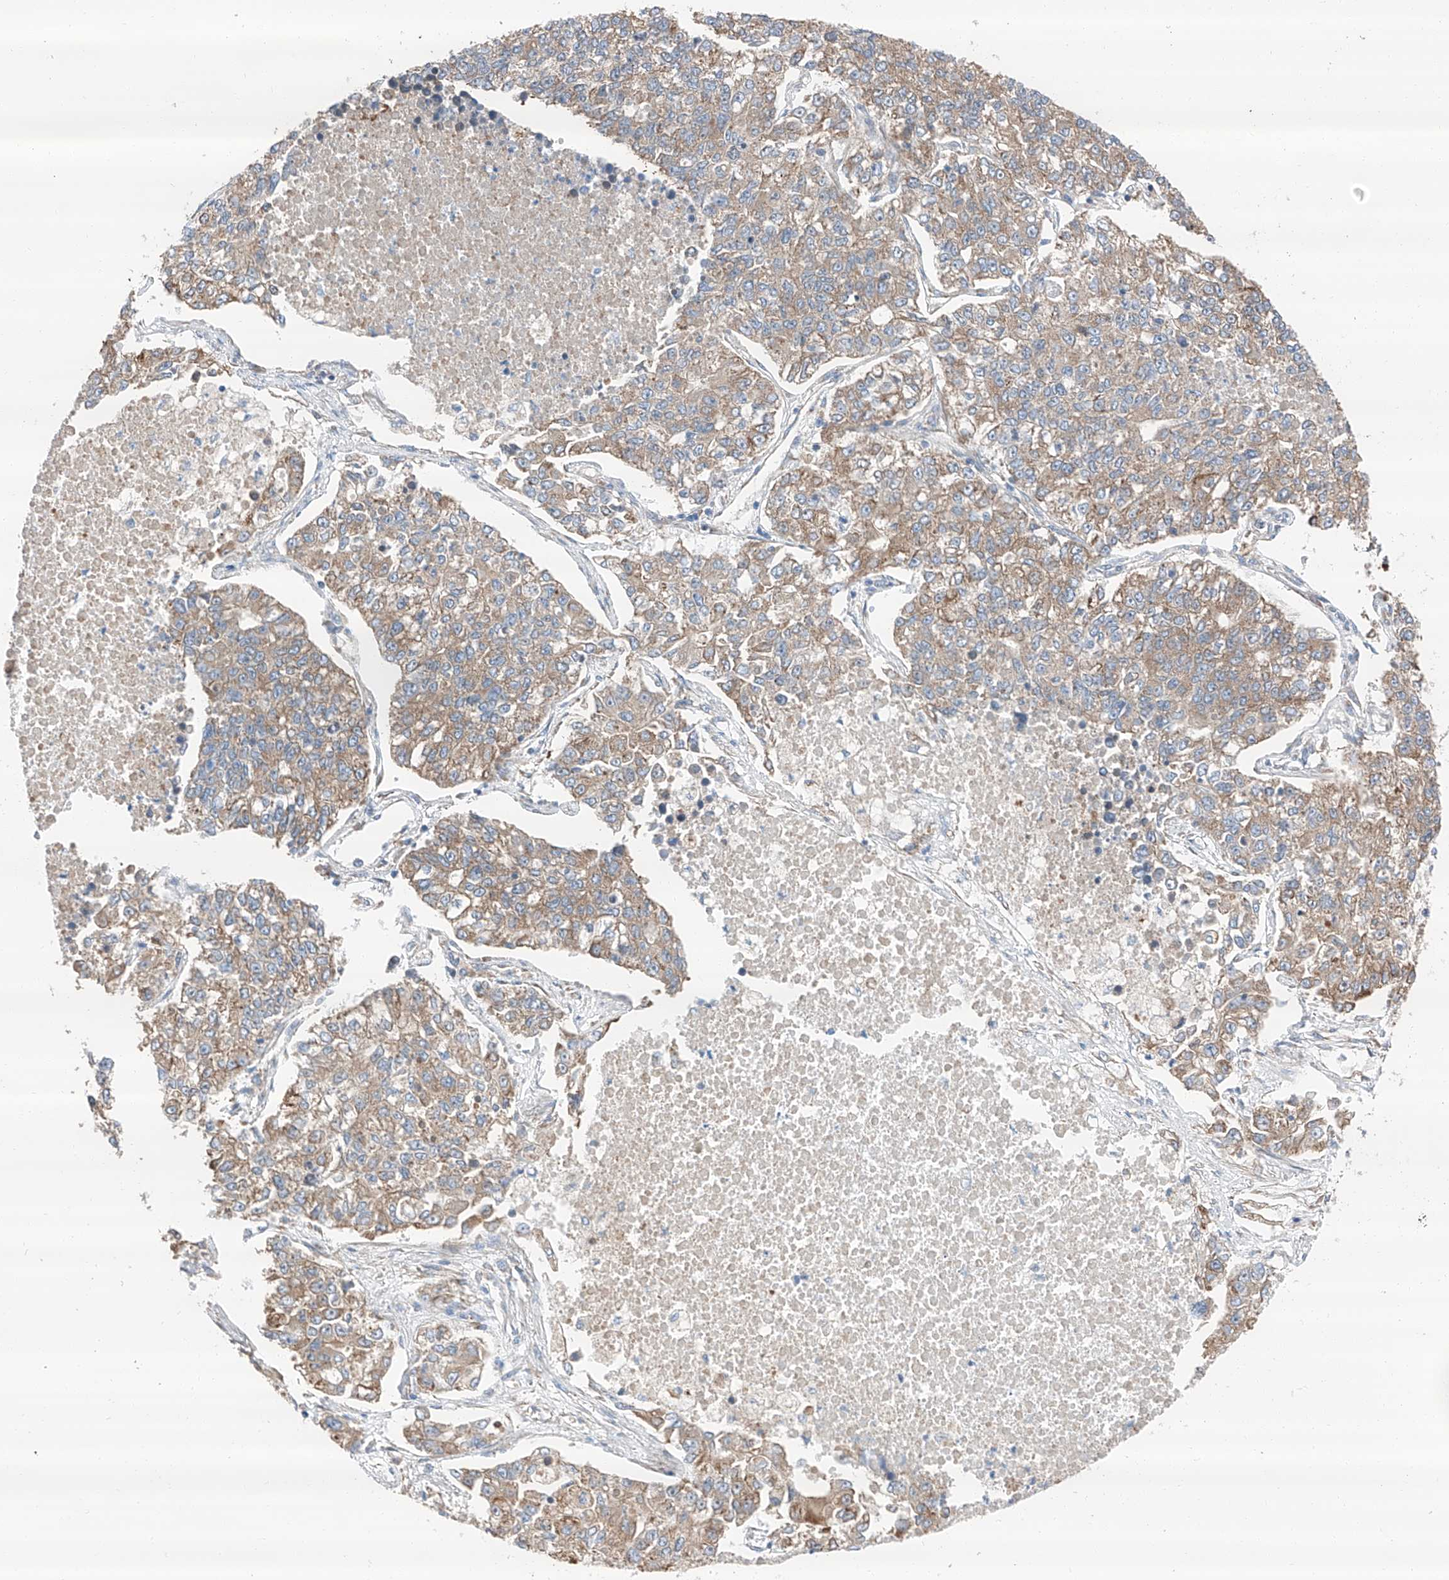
{"staining": {"intensity": "weak", "quantity": "25%-75%", "location": "cytoplasmic/membranous"}, "tissue": "lung cancer", "cell_type": "Tumor cells", "image_type": "cancer", "snomed": [{"axis": "morphology", "description": "Adenocarcinoma, NOS"}, {"axis": "topography", "description": "Lung"}], "caption": "An image of human adenocarcinoma (lung) stained for a protein displays weak cytoplasmic/membranous brown staining in tumor cells.", "gene": "ZC3H15", "patient": {"sex": "male", "age": 49}}